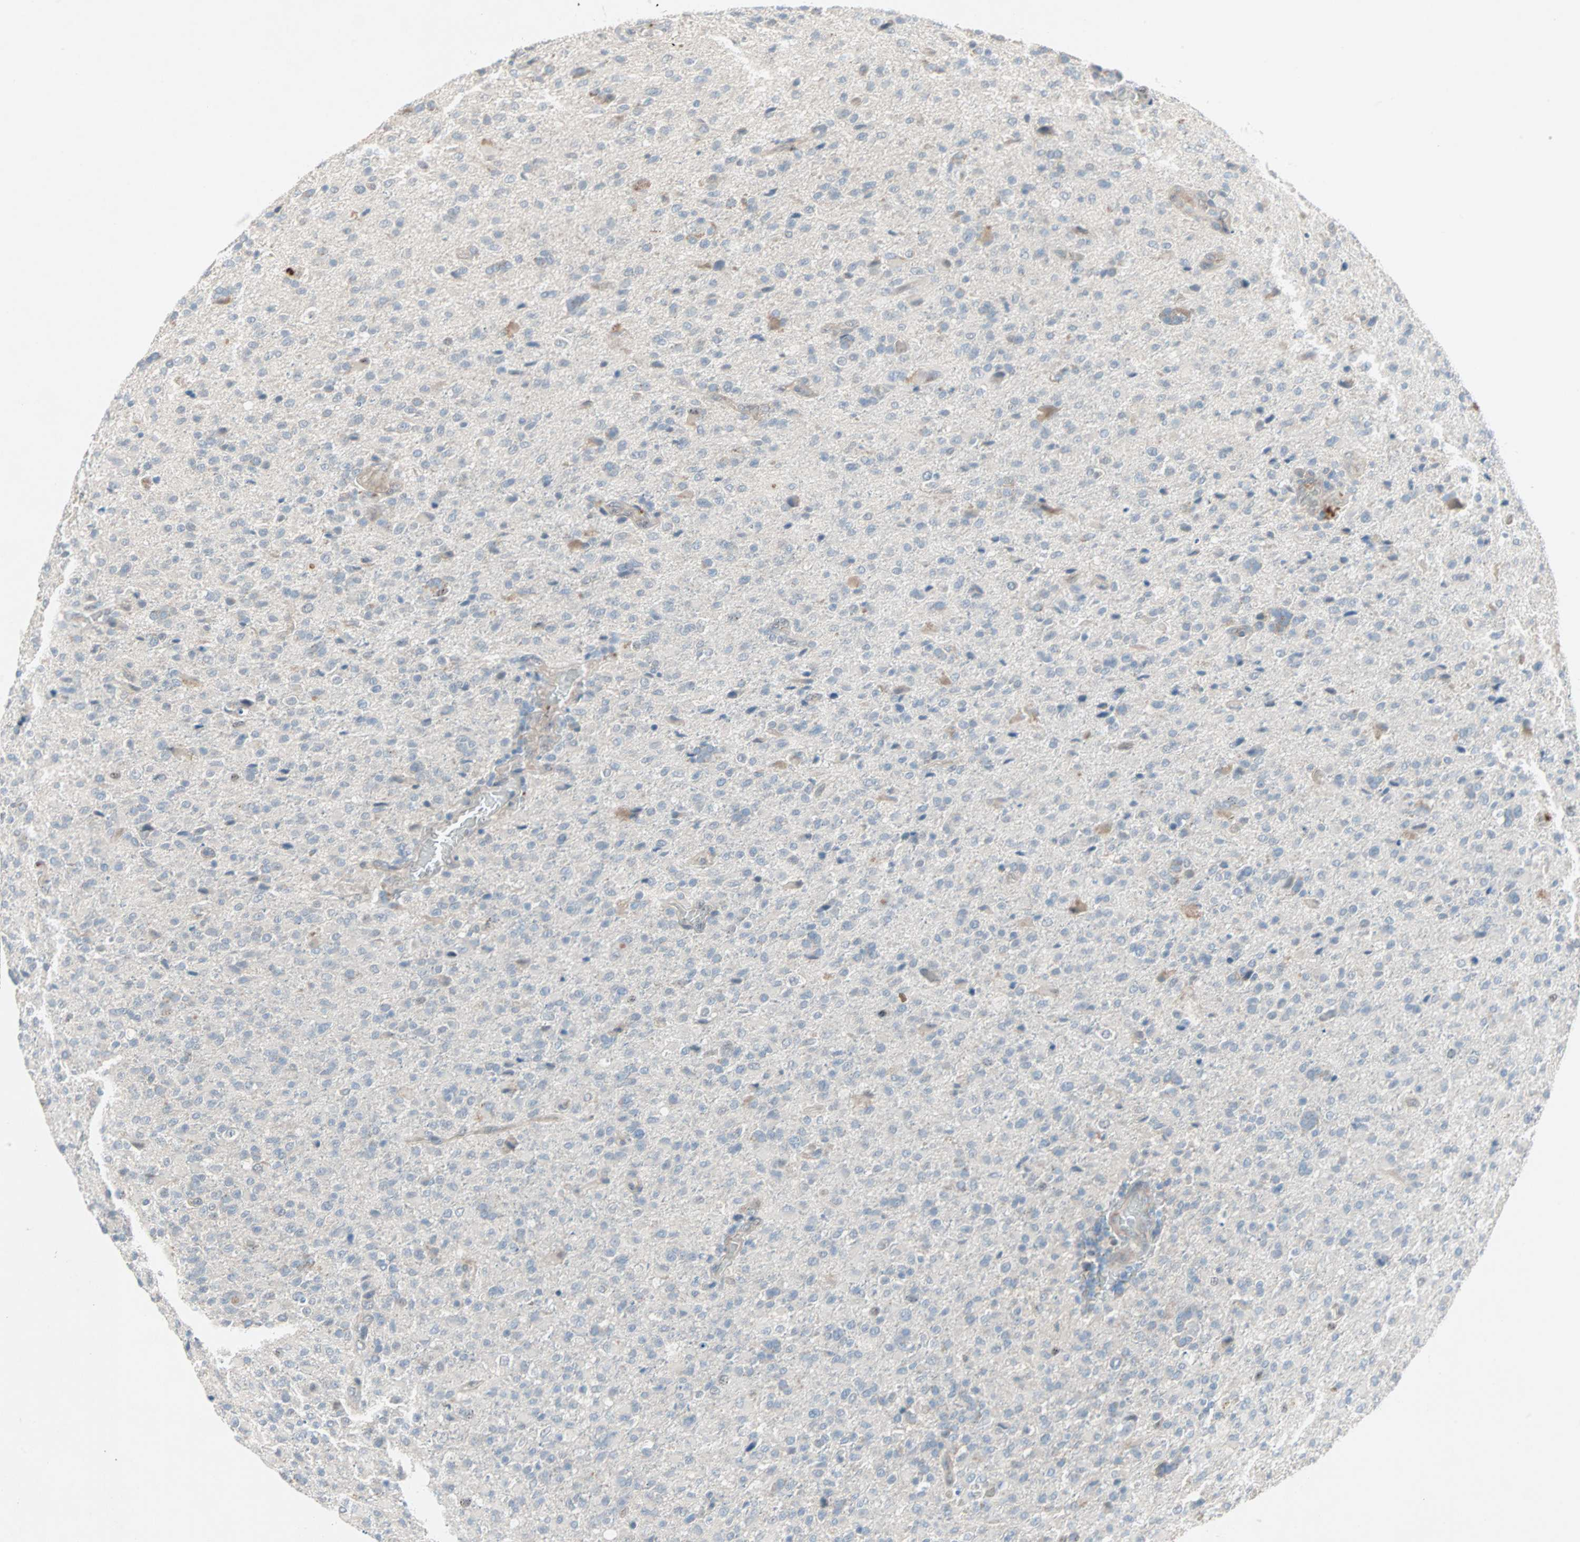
{"staining": {"intensity": "weak", "quantity": "25%-75%", "location": "cytoplasmic/membranous,nuclear"}, "tissue": "glioma", "cell_type": "Tumor cells", "image_type": "cancer", "snomed": [{"axis": "morphology", "description": "Glioma, malignant, High grade"}, {"axis": "topography", "description": "Brain"}], "caption": "High-magnification brightfield microscopy of malignant high-grade glioma stained with DAB (3,3'-diaminobenzidine) (brown) and counterstained with hematoxylin (blue). tumor cells exhibit weak cytoplasmic/membranous and nuclear positivity is identified in about25%-75% of cells.", "gene": "CAND2", "patient": {"sex": "male", "age": 71}}